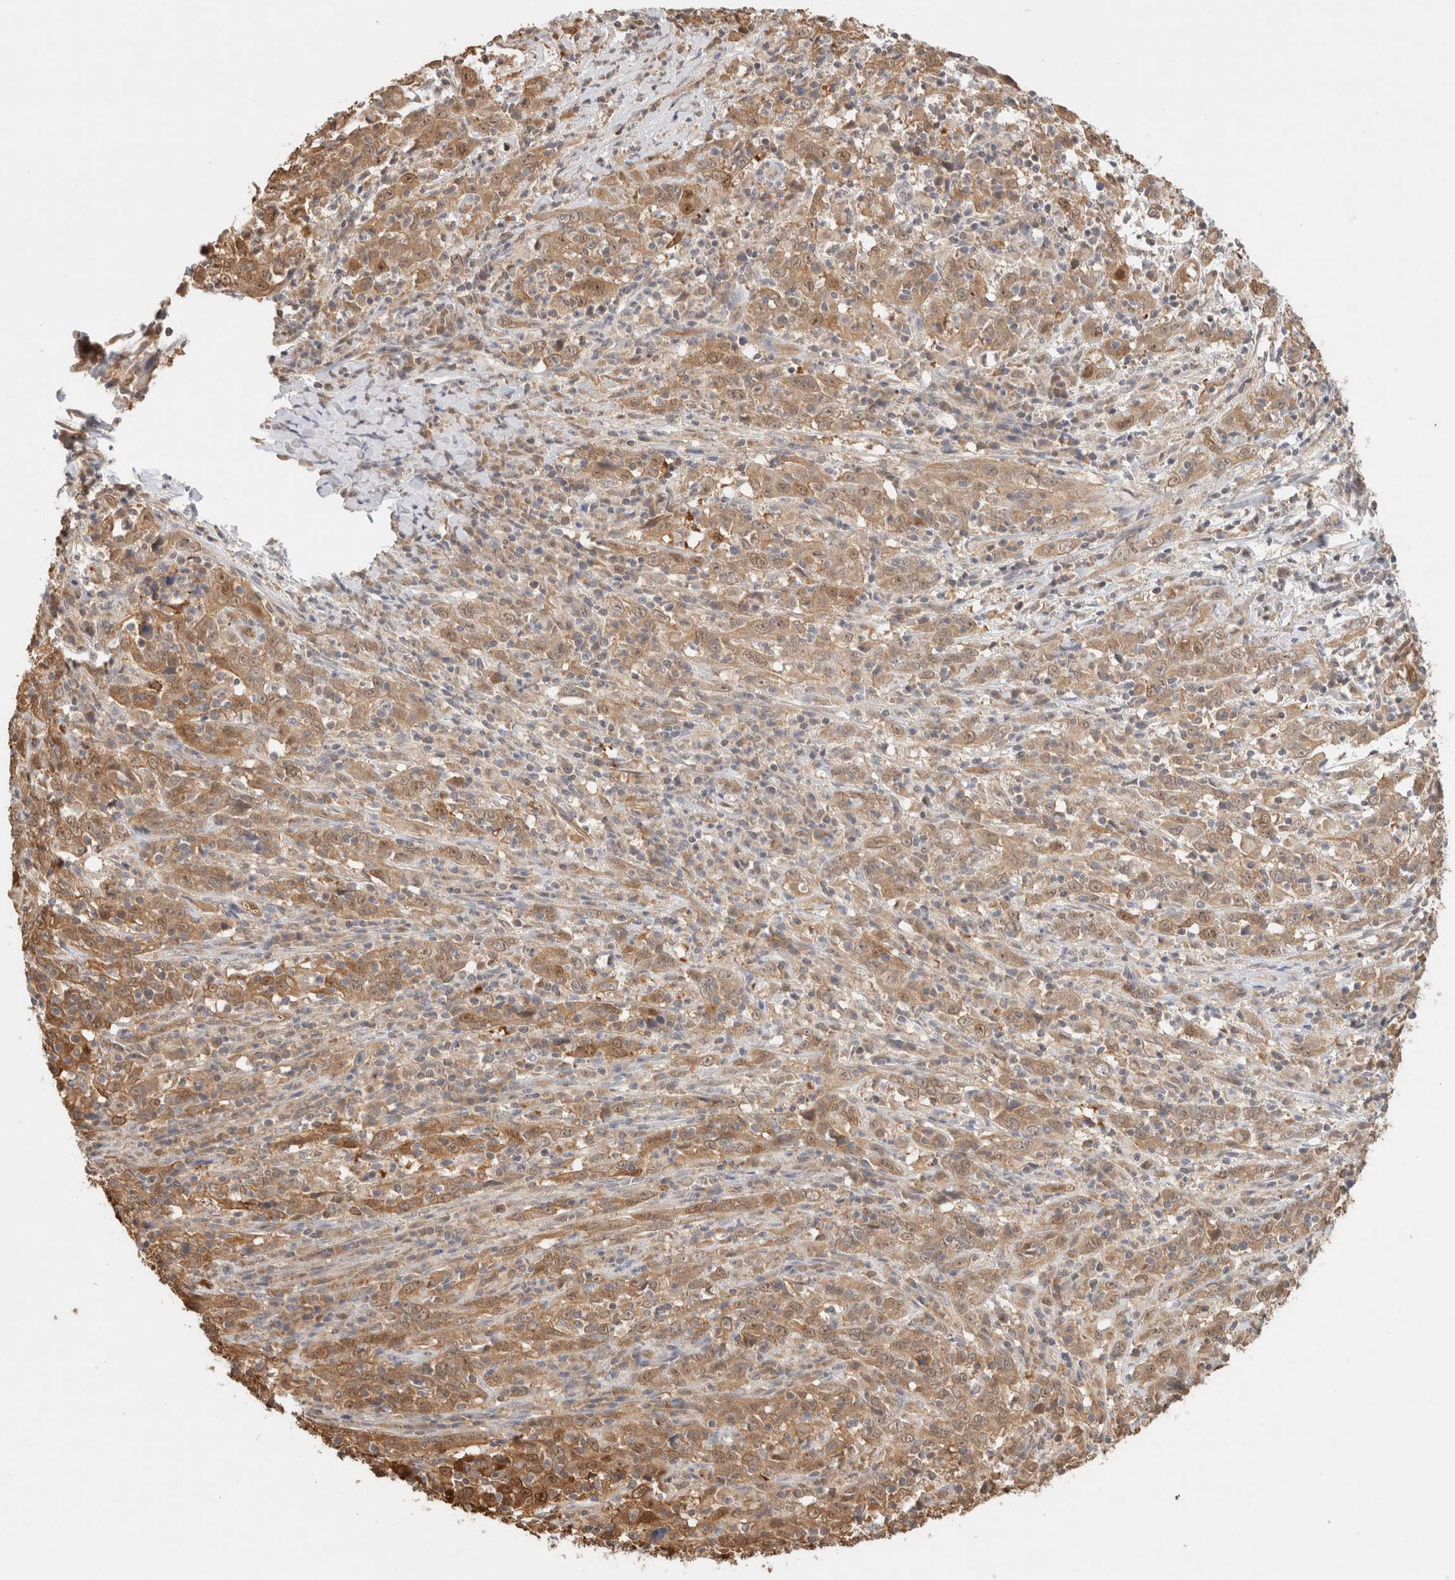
{"staining": {"intensity": "moderate", "quantity": ">75%", "location": "cytoplasmic/membranous,nuclear"}, "tissue": "cervical cancer", "cell_type": "Tumor cells", "image_type": "cancer", "snomed": [{"axis": "morphology", "description": "Squamous cell carcinoma, NOS"}, {"axis": "topography", "description": "Cervix"}], "caption": "DAB (3,3'-diaminobenzidine) immunohistochemical staining of cervical cancer exhibits moderate cytoplasmic/membranous and nuclear protein staining in about >75% of tumor cells.", "gene": "CA13", "patient": {"sex": "female", "age": 46}}